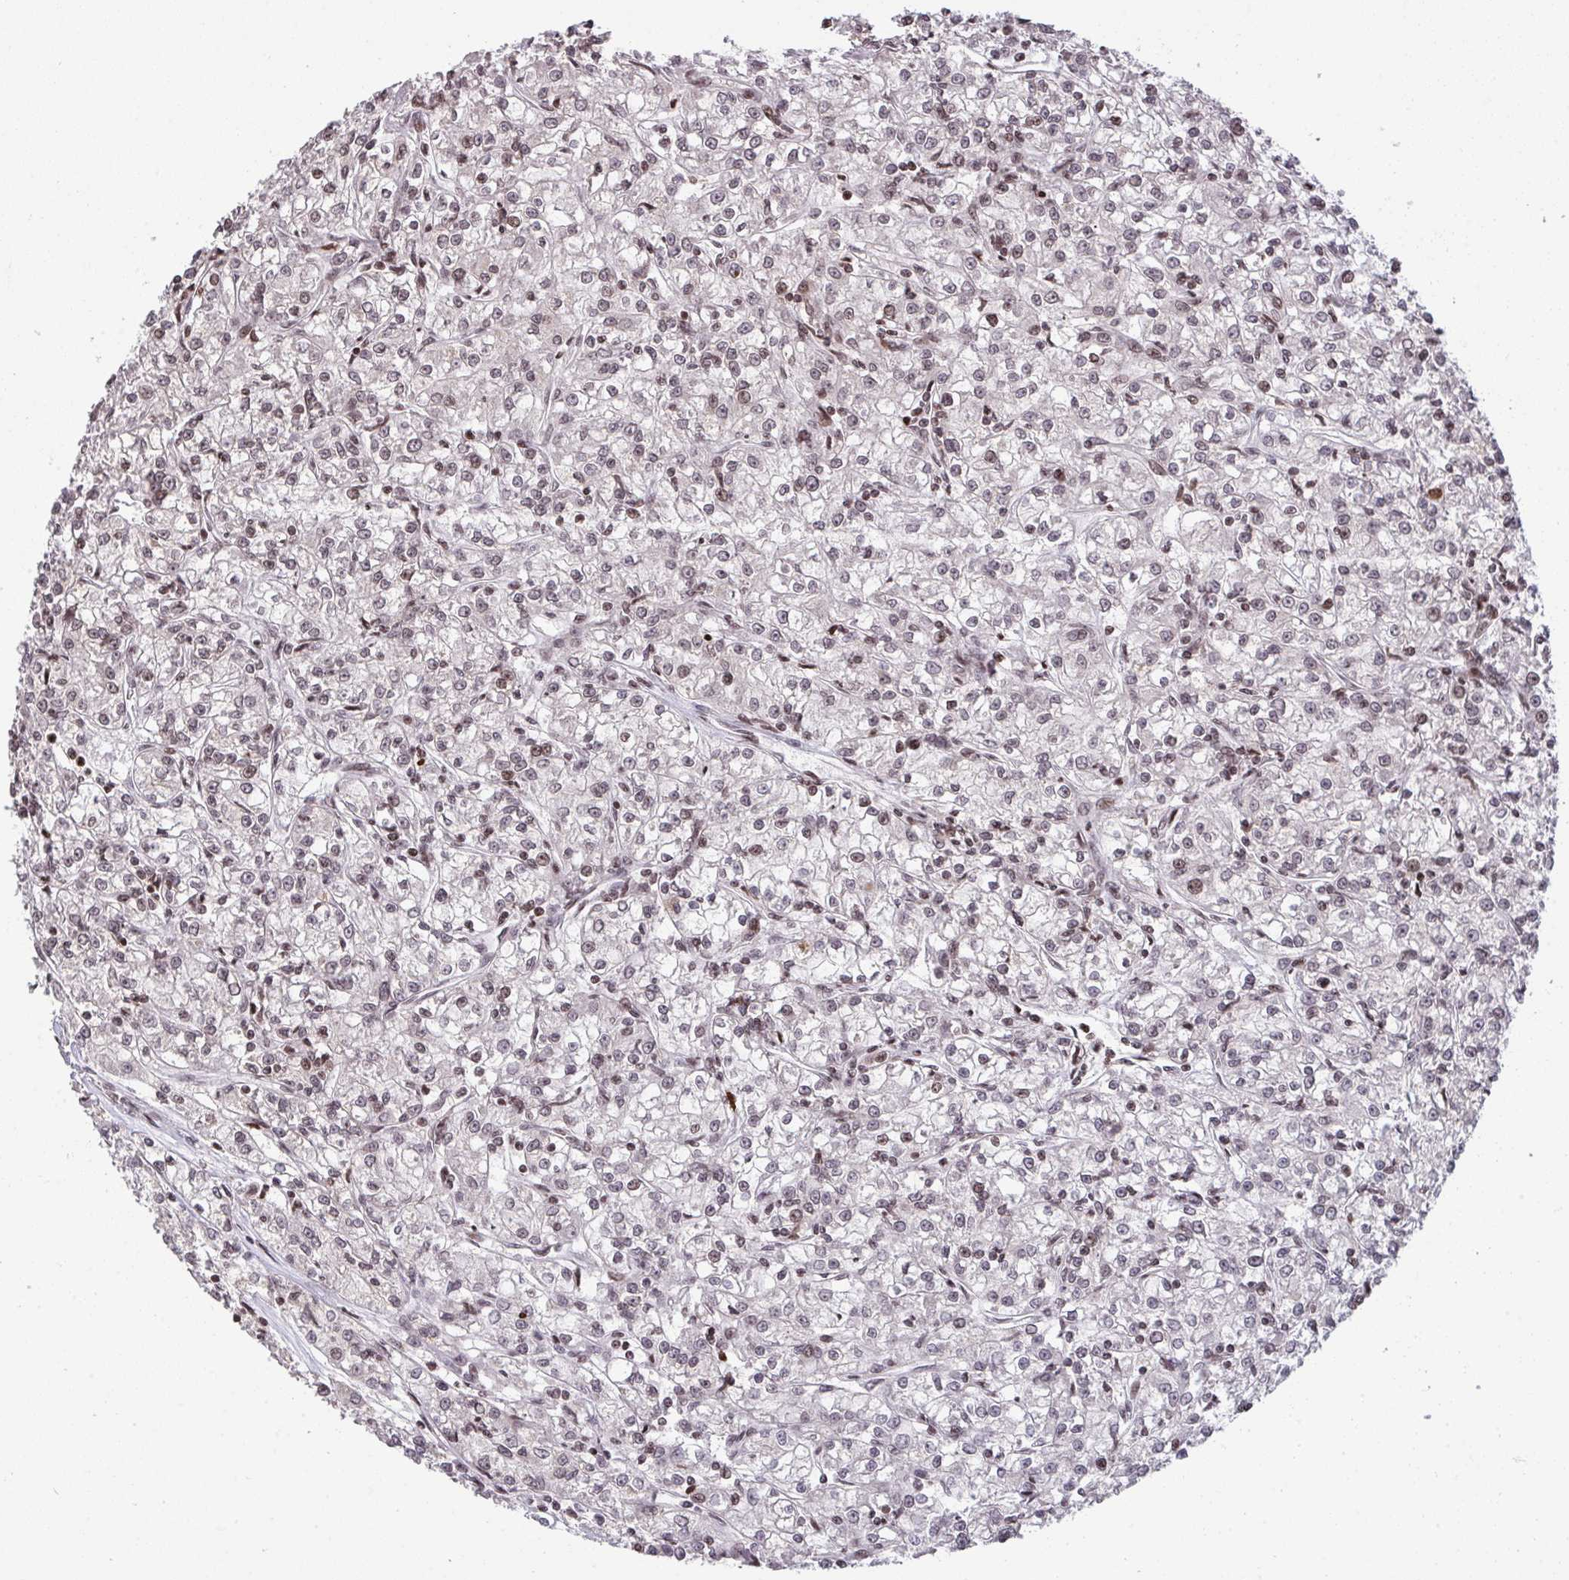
{"staining": {"intensity": "moderate", "quantity": "<25%", "location": "nuclear"}, "tissue": "renal cancer", "cell_type": "Tumor cells", "image_type": "cancer", "snomed": [{"axis": "morphology", "description": "Adenocarcinoma, NOS"}, {"axis": "topography", "description": "Kidney"}], "caption": "A photomicrograph of human renal cancer (adenocarcinoma) stained for a protein demonstrates moderate nuclear brown staining in tumor cells.", "gene": "NIP7", "patient": {"sex": "female", "age": 59}}